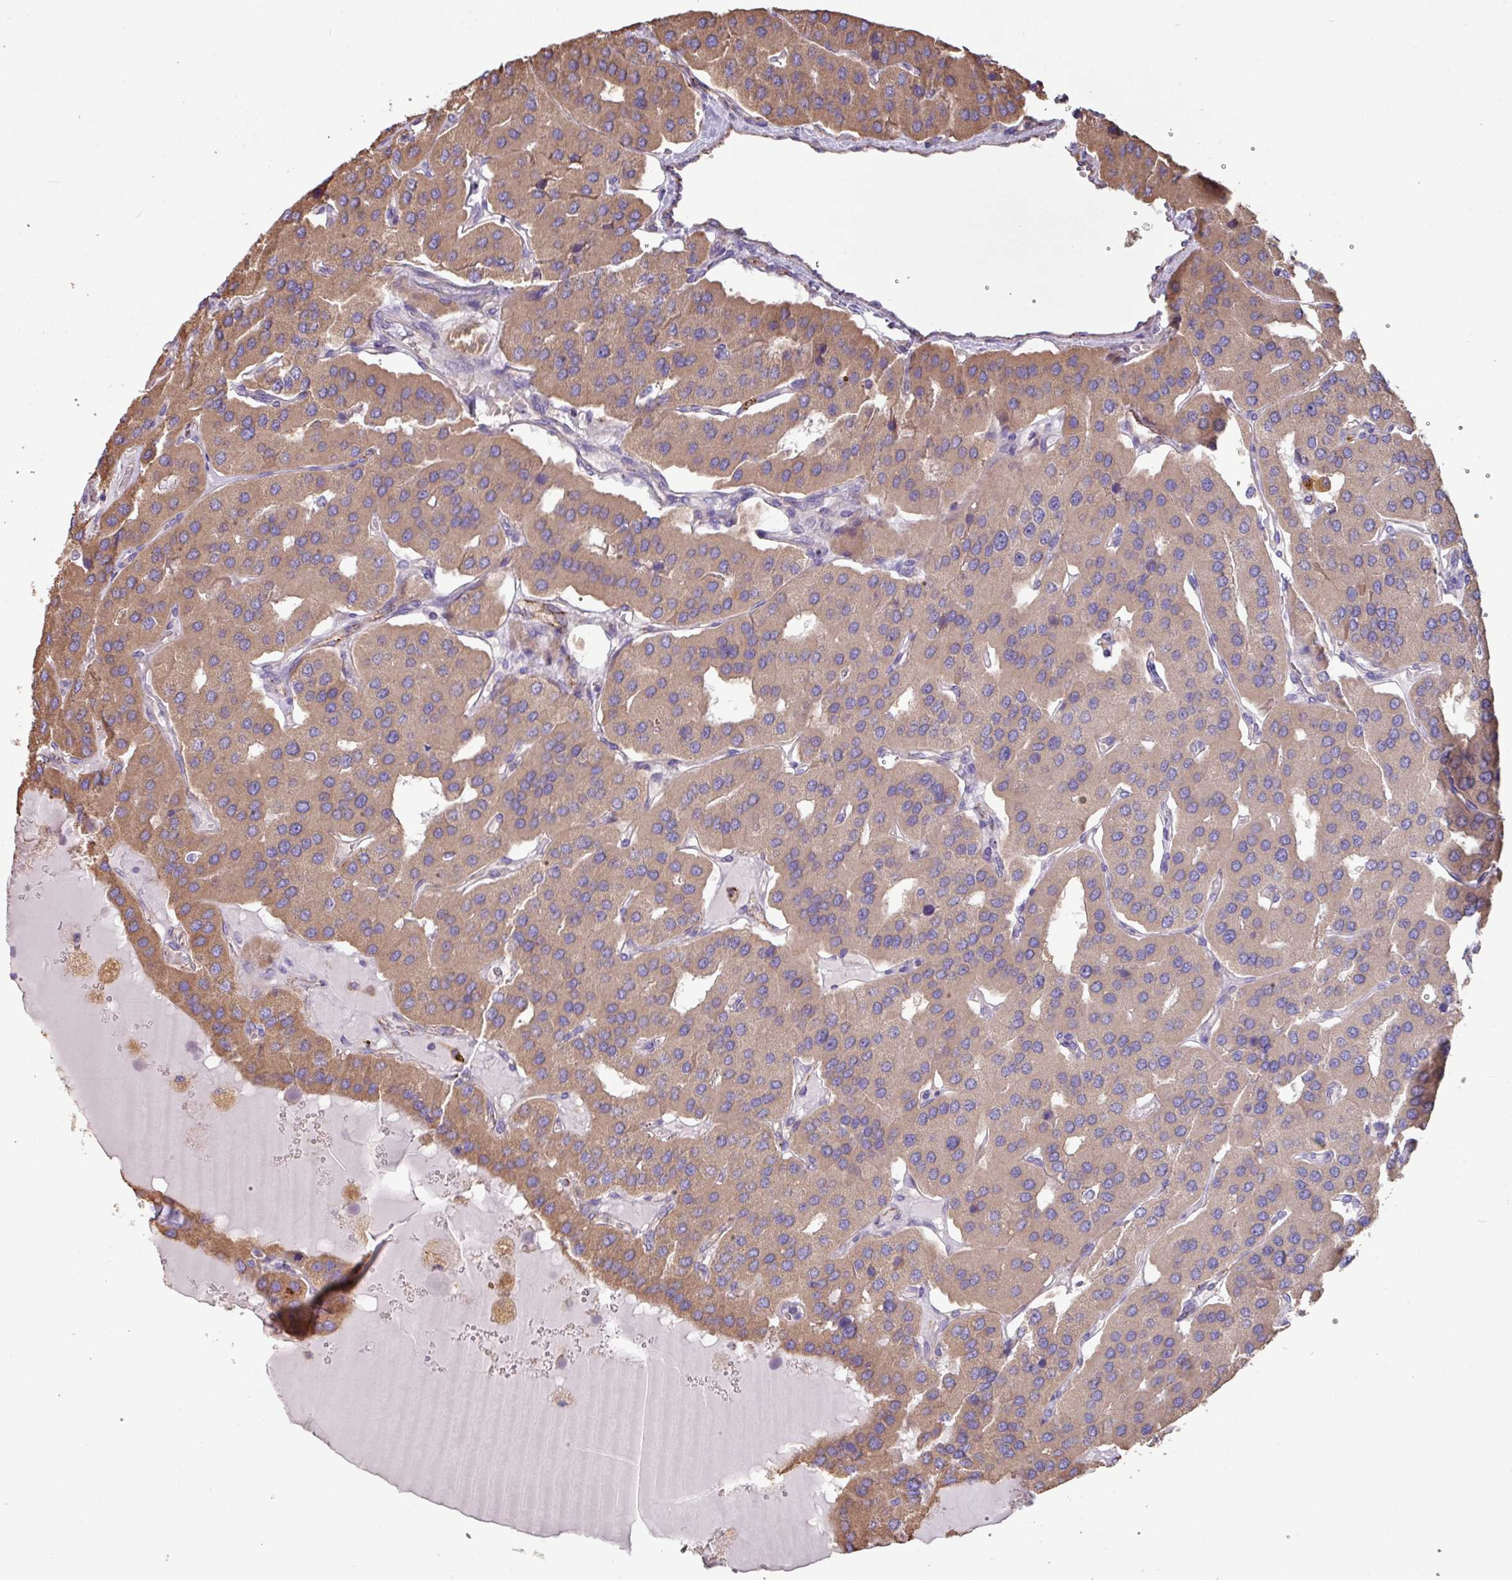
{"staining": {"intensity": "moderate", "quantity": ">75%", "location": "cytoplasmic/membranous"}, "tissue": "parathyroid gland", "cell_type": "Glandular cells", "image_type": "normal", "snomed": [{"axis": "morphology", "description": "Normal tissue, NOS"}, {"axis": "morphology", "description": "Adenoma, NOS"}, {"axis": "topography", "description": "Parathyroid gland"}], "caption": "The image displays staining of unremarkable parathyroid gland, revealing moderate cytoplasmic/membranous protein staining (brown color) within glandular cells.", "gene": "PPM1J", "patient": {"sex": "female", "age": 86}}